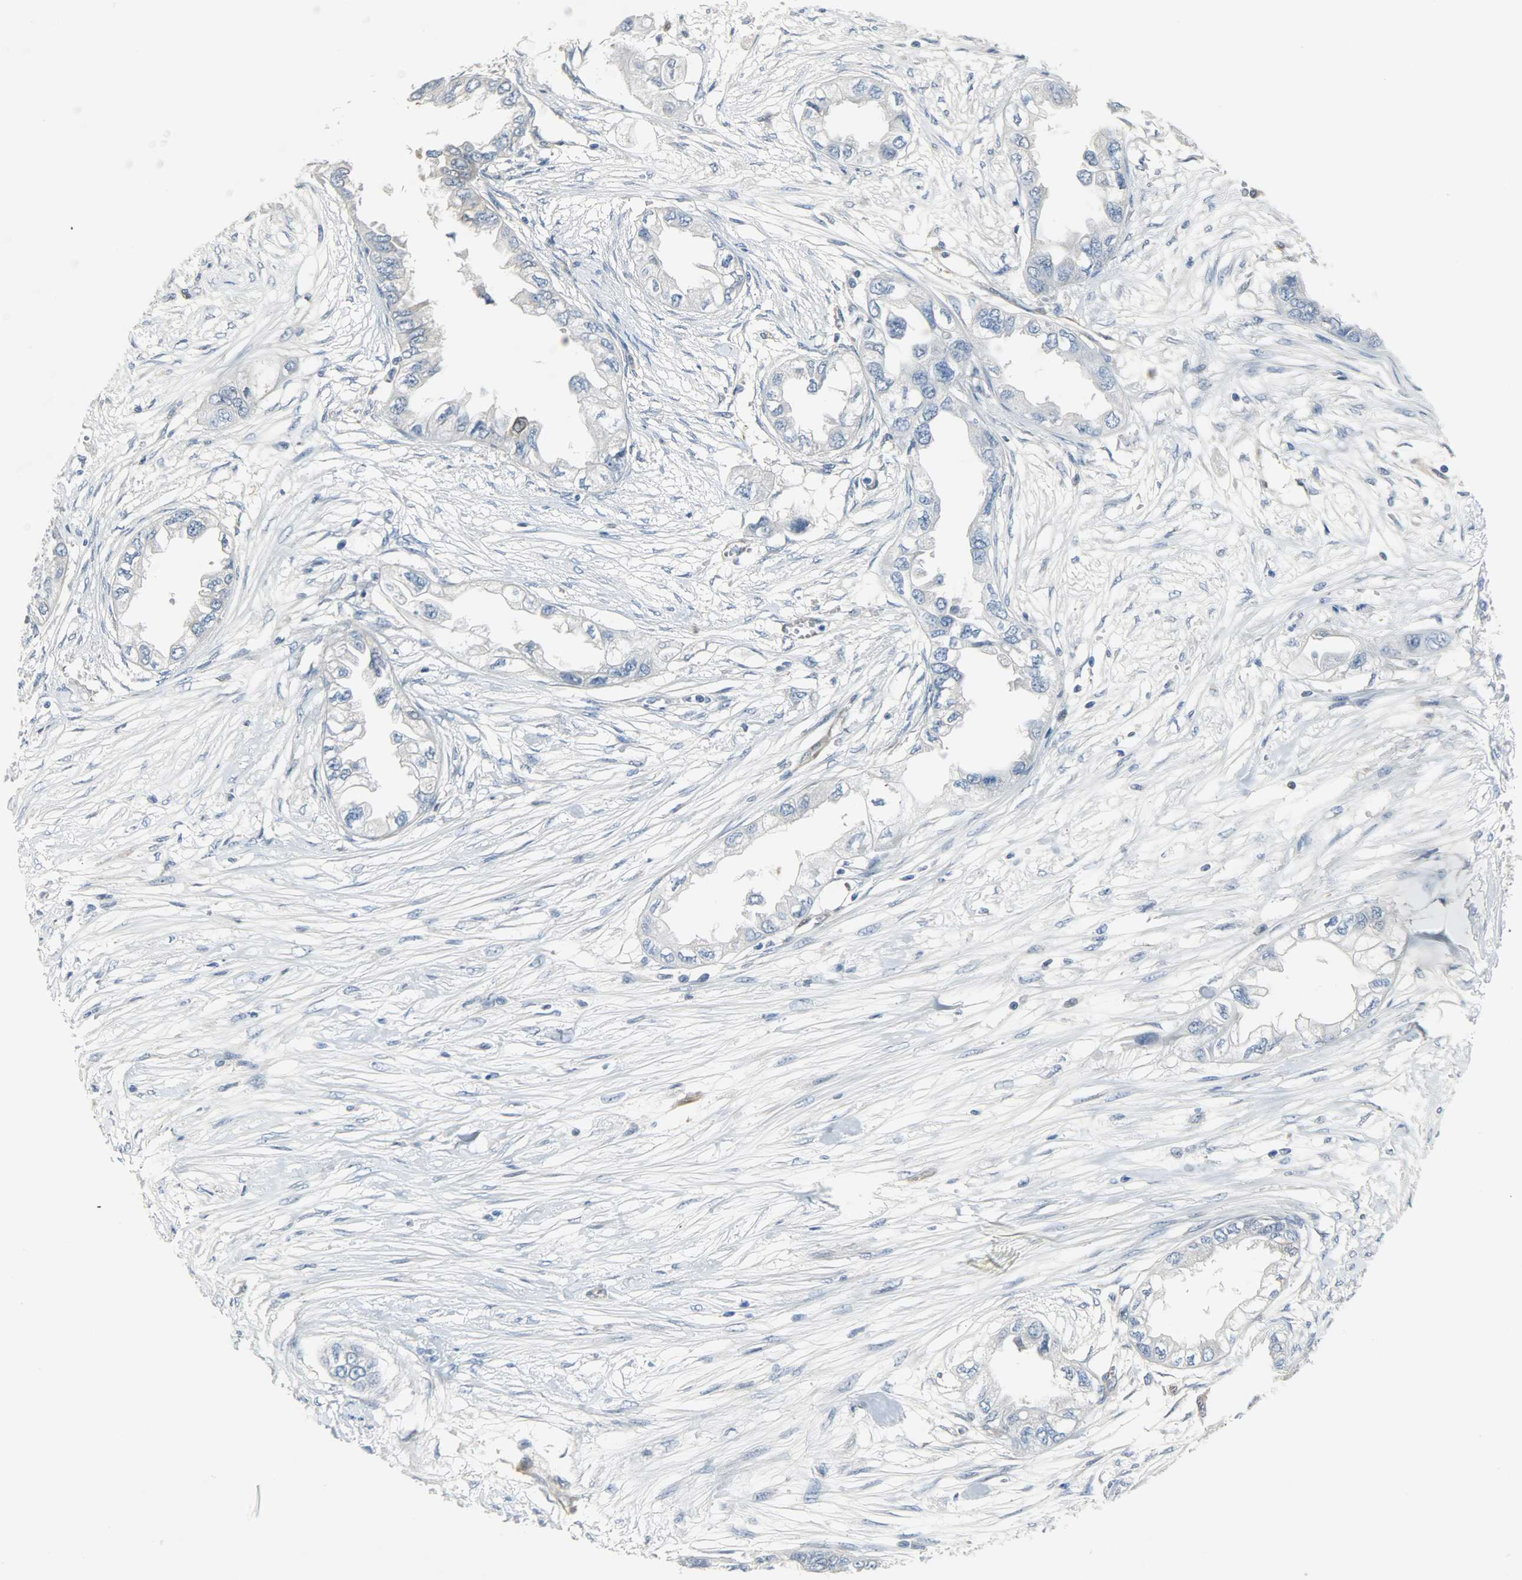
{"staining": {"intensity": "negative", "quantity": "none", "location": "none"}, "tissue": "endometrial cancer", "cell_type": "Tumor cells", "image_type": "cancer", "snomed": [{"axis": "morphology", "description": "Adenocarcinoma, NOS"}, {"axis": "topography", "description": "Endometrium"}], "caption": "Immunohistochemical staining of endometrial cancer reveals no significant staining in tumor cells.", "gene": "EIF4EBP1", "patient": {"sex": "female", "age": 67}}